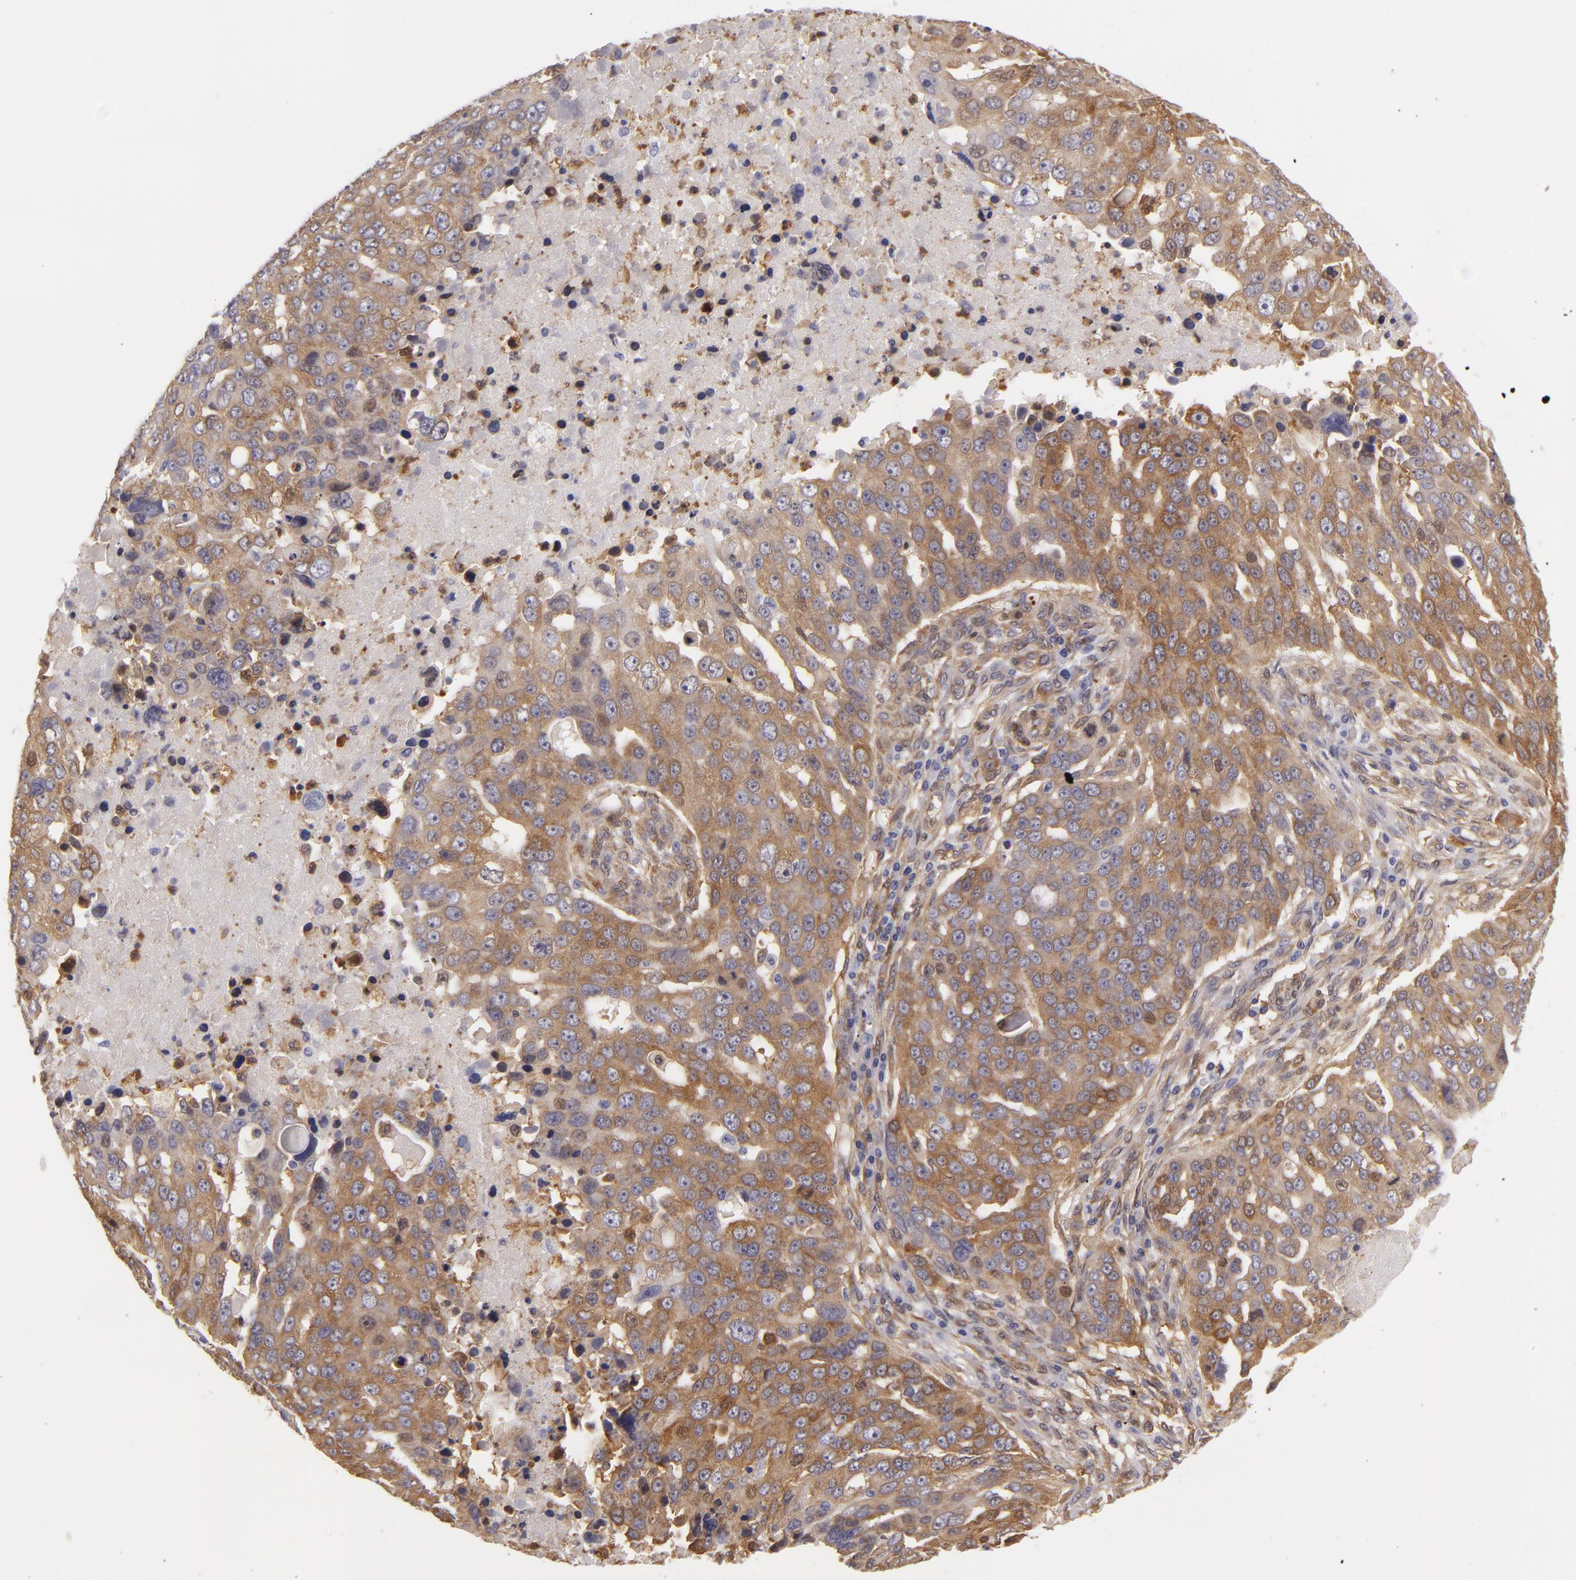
{"staining": {"intensity": "moderate", "quantity": ">75%", "location": "cytoplasmic/membranous"}, "tissue": "ovarian cancer", "cell_type": "Tumor cells", "image_type": "cancer", "snomed": [{"axis": "morphology", "description": "Carcinoma, endometroid"}, {"axis": "topography", "description": "Ovary"}], "caption": "A histopathology image showing moderate cytoplasmic/membranous positivity in approximately >75% of tumor cells in endometroid carcinoma (ovarian), as visualized by brown immunohistochemical staining.", "gene": "VCL", "patient": {"sex": "female", "age": 75}}